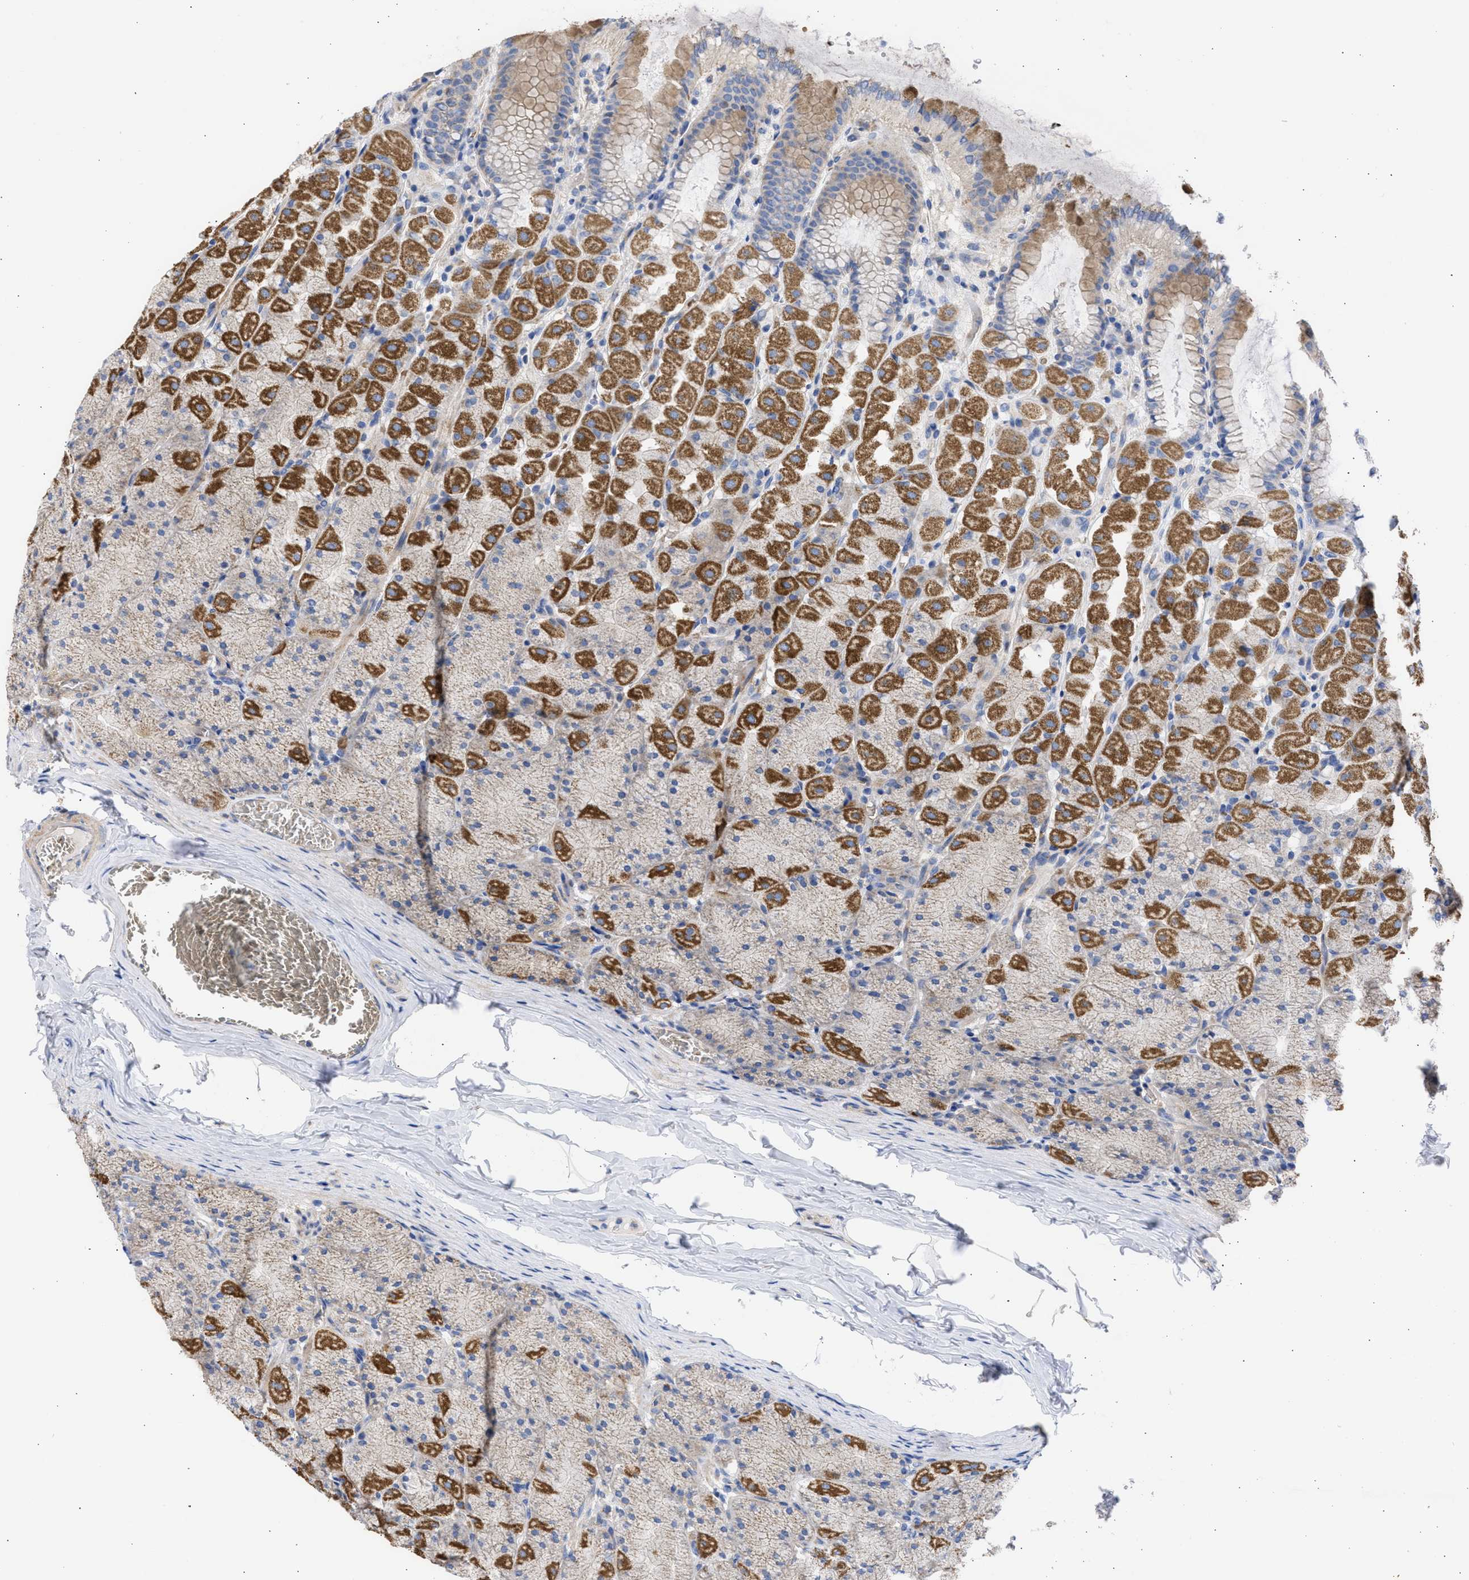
{"staining": {"intensity": "moderate", "quantity": "25%-75%", "location": "cytoplasmic/membranous"}, "tissue": "stomach", "cell_type": "Glandular cells", "image_type": "normal", "snomed": [{"axis": "morphology", "description": "Normal tissue, NOS"}, {"axis": "topography", "description": "Stomach, upper"}], "caption": "Immunohistochemistry photomicrograph of benign stomach: human stomach stained using immunohistochemistry exhibits medium levels of moderate protein expression localized specifically in the cytoplasmic/membranous of glandular cells, appearing as a cytoplasmic/membranous brown color.", "gene": "BTG3", "patient": {"sex": "female", "age": 56}}